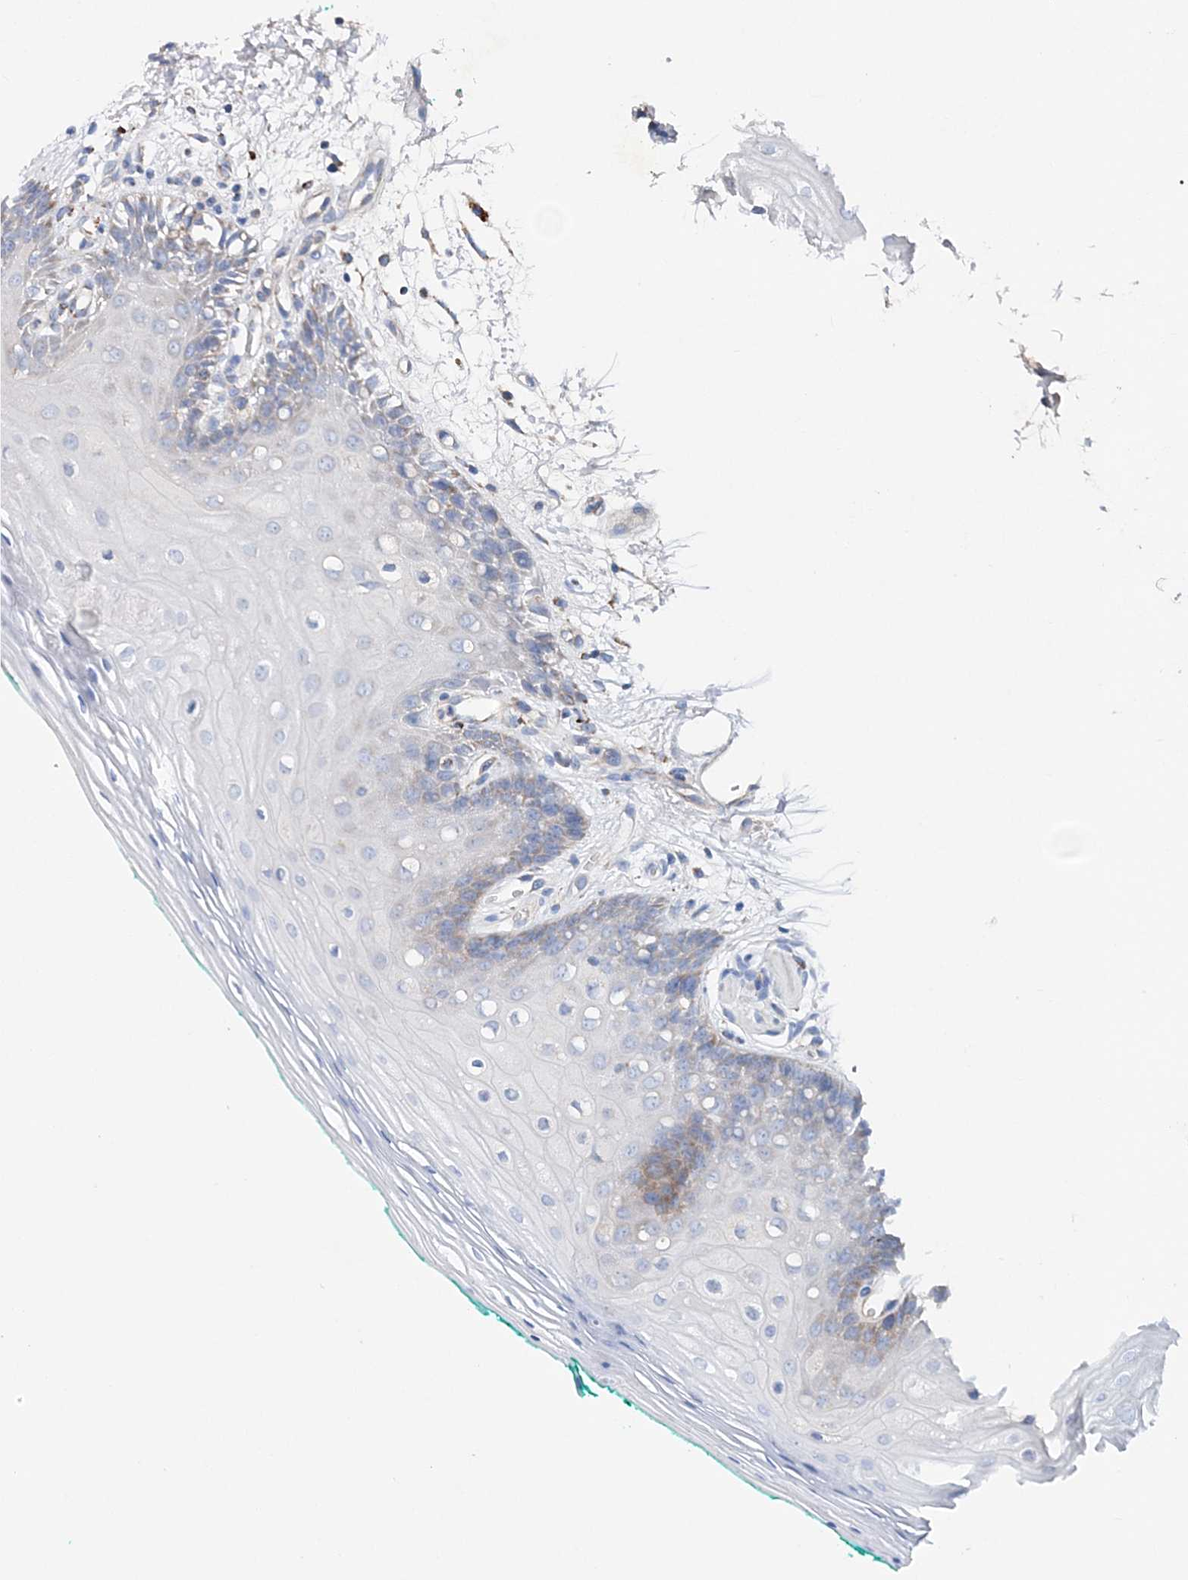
{"staining": {"intensity": "weak", "quantity": "<25%", "location": "cytoplasmic/membranous"}, "tissue": "oral mucosa", "cell_type": "Squamous epithelial cells", "image_type": "normal", "snomed": [{"axis": "morphology", "description": "Normal tissue, NOS"}, {"axis": "topography", "description": "Skeletal muscle"}, {"axis": "topography", "description": "Oral tissue"}, {"axis": "topography", "description": "Peripheral nerve tissue"}], "caption": "IHC photomicrograph of unremarkable oral mucosa stained for a protein (brown), which reveals no positivity in squamous epithelial cells. (Immunohistochemistry (ihc), brightfield microscopy, high magnification).", "gene": "NGLY1", "patient": {"sex": "female", "age": 84}}